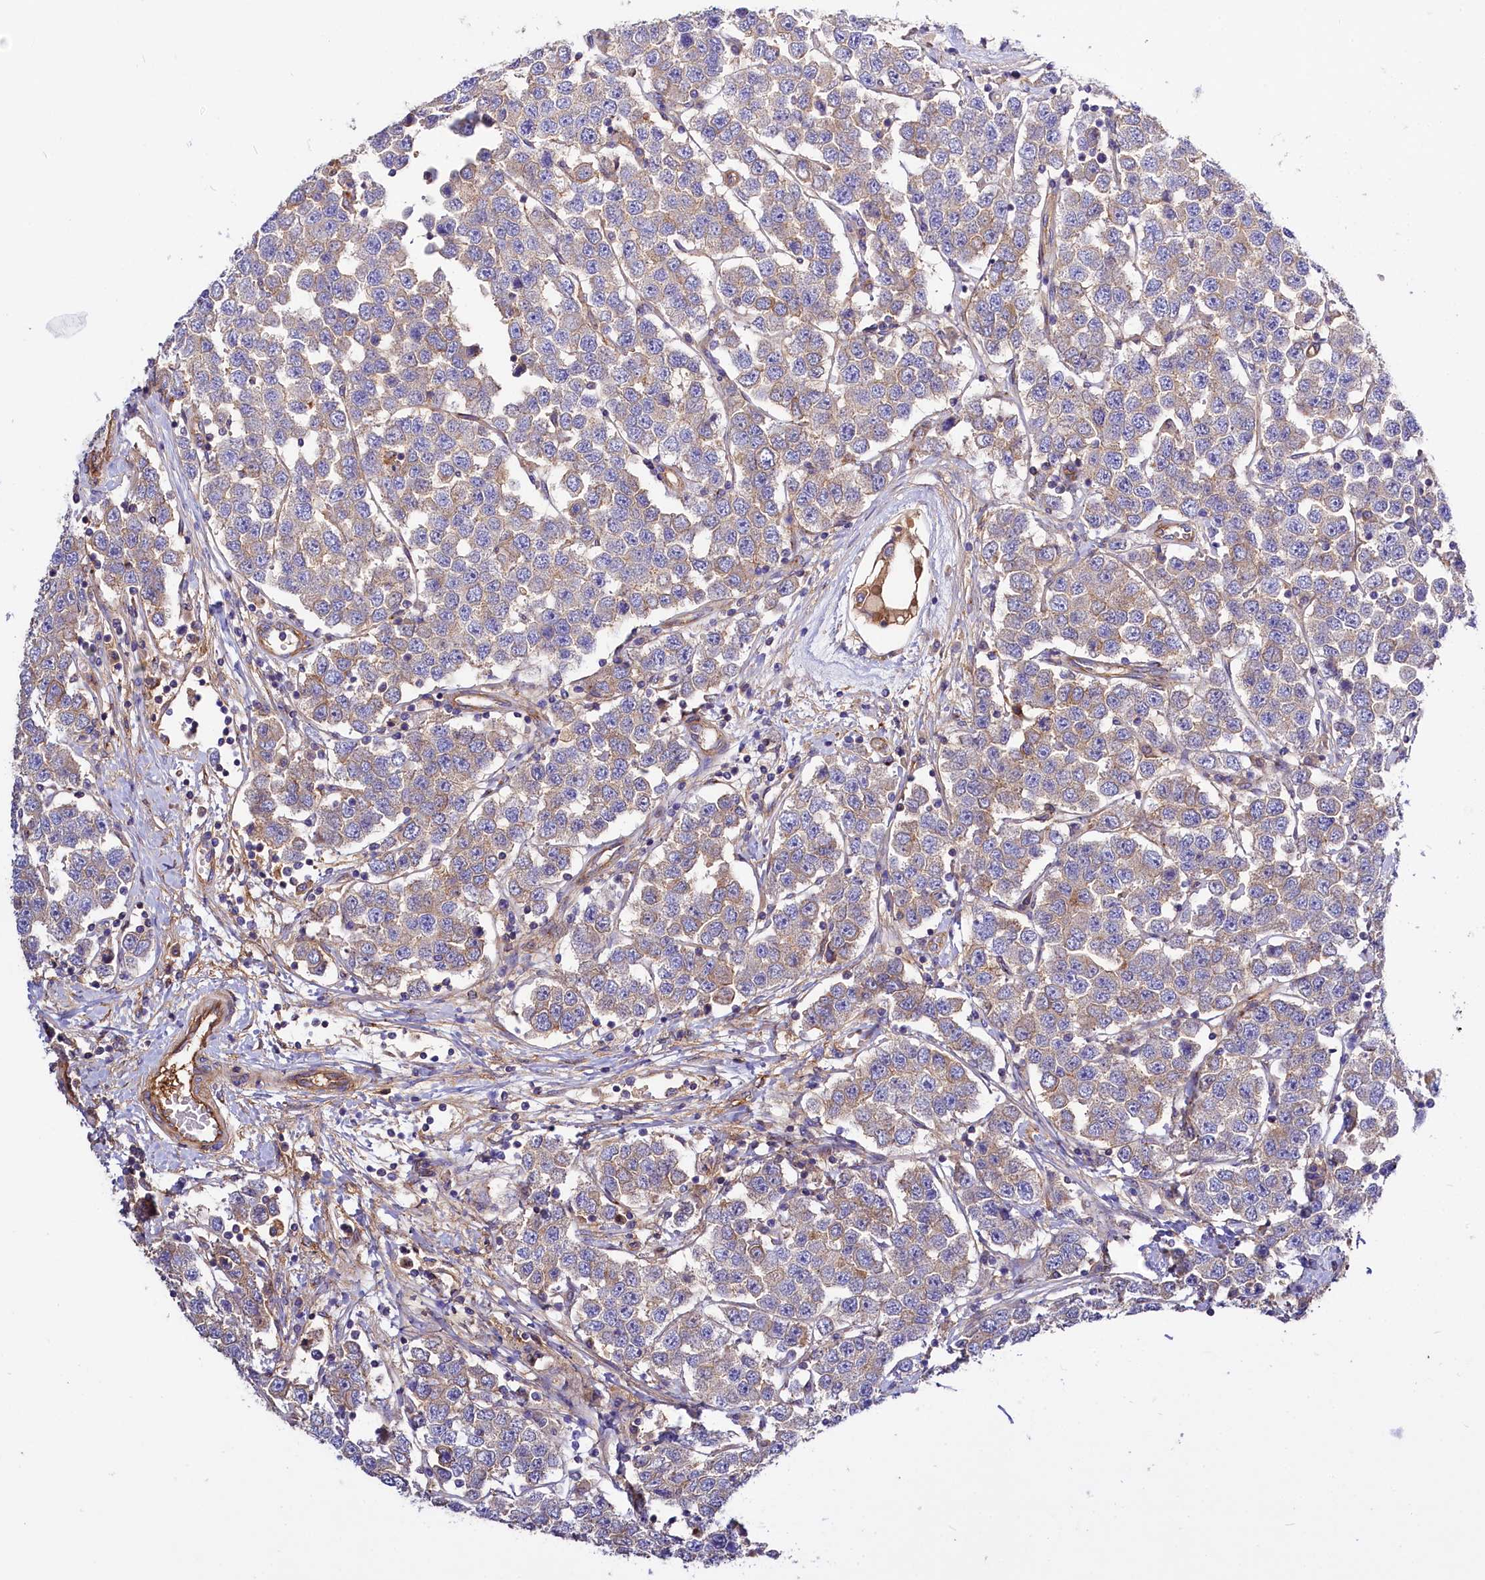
{"staining": {"intensity": "weak", "quantity": "<25%", "location": "cytoplasmic/membranous"}, "tissue": "testis cancer", "cell_type": "Tumor cells", "image_type": "cancer", "snomed": [{"axis": "morphology", "description": "Seminoma, NOS"}, {"axis": "topography", "description": "Testis"}], "caption": "High magnification brightfield microscopy of testis cancer (seminoma) stained with DAB (3,3'-diaminobenzidine) (brown) and counterstained with hematoxylin (blue): tumor cells show no significant staining. The staining was performed using DAB to visualize the protein expression in brown, while the nuclei were stained in blue with hematoxylin (Magnification: 20x).", "gene": "ANO6", "patient": {"sex": "male", "age": 28}}